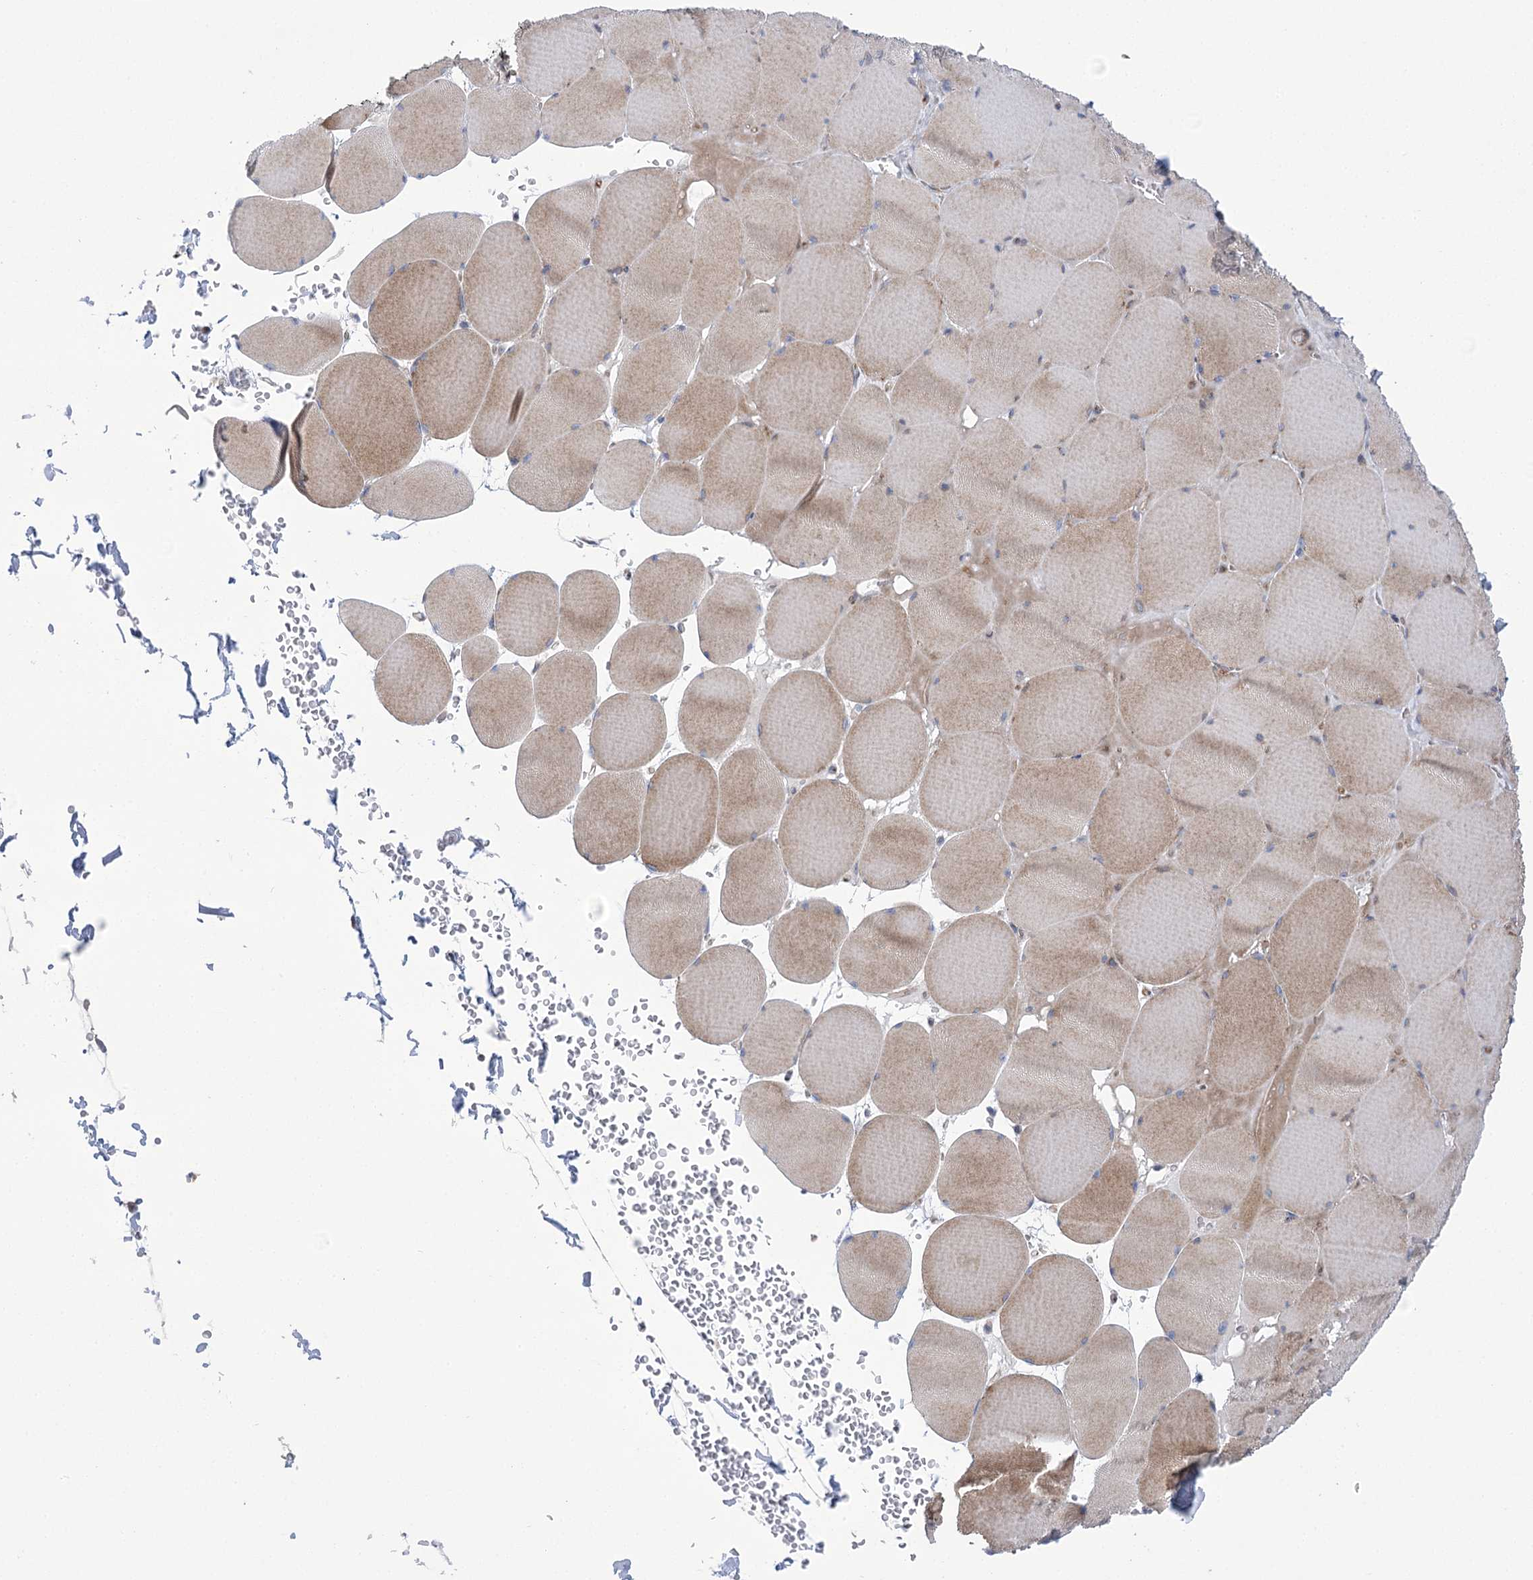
{"staining": {"intensity": "weak", "quantity": ">75%", "location": "cytoplasmic/membranous"}, "tissue": "skeletal muscle", "cell_type": "Myocytes", "image_type": "normal", "snomed": [{"axis": "morphology", "description": "Normal tissue, NOS"}, {"axis": "topography", "description": "Skeletal muscle"}, {"axis": "topography", "description": "Head-Neck"}], "caption": "Protein expression analysis of unremarkable human skeletal muscle reveals weak cytoplasmic/membranous expression in about >75% of myocytes. Using DAB (3,3'-diaminobenzidine) (brown) and hematoxylin (blue) stains, captured at high magnification using brightfield microscopy.", "gene": "NME7", "patient": {"sex": "male", "age": 66}}